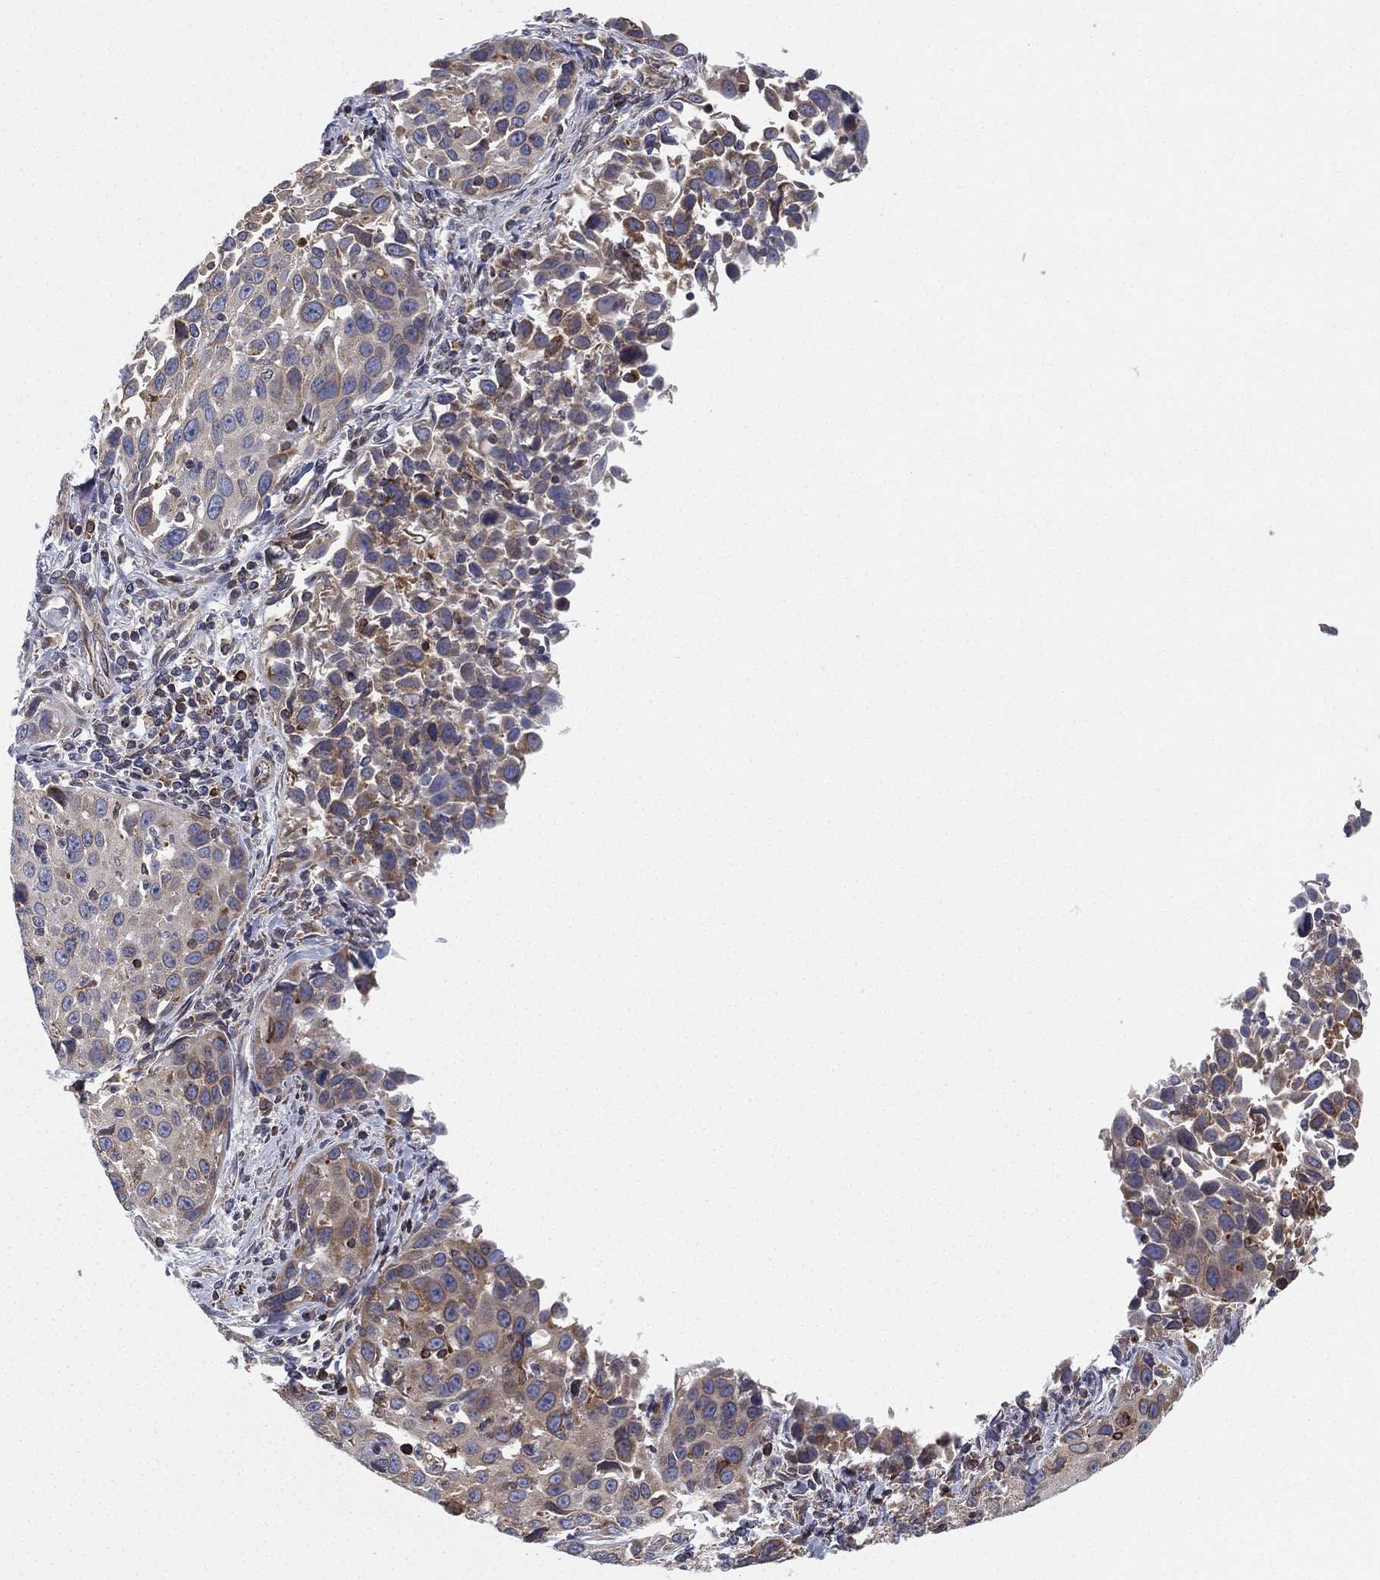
{"staining": {"intensity": "weak", "quantity": ">75%", "location": "cytoplasmic/membranous"}, "tissue": "cervical cancer", "cell_type": "Tumor cells", "image_type": "cancer", "snomed": [{"axis": "morphology", "description": "Squamous cell carcinoma, NOS"}, {"axis": "topography", "description": "Cervix"}], "caption": "Immunohistochemical staining of human cervical cancer (squamous cell carcinoma) exhibits low levels of weak cytoplasmic/membranous staining in about >75% of tumor cells.", "gene": "CYB5B", "patient": {"sex": "female", "age": 26}}